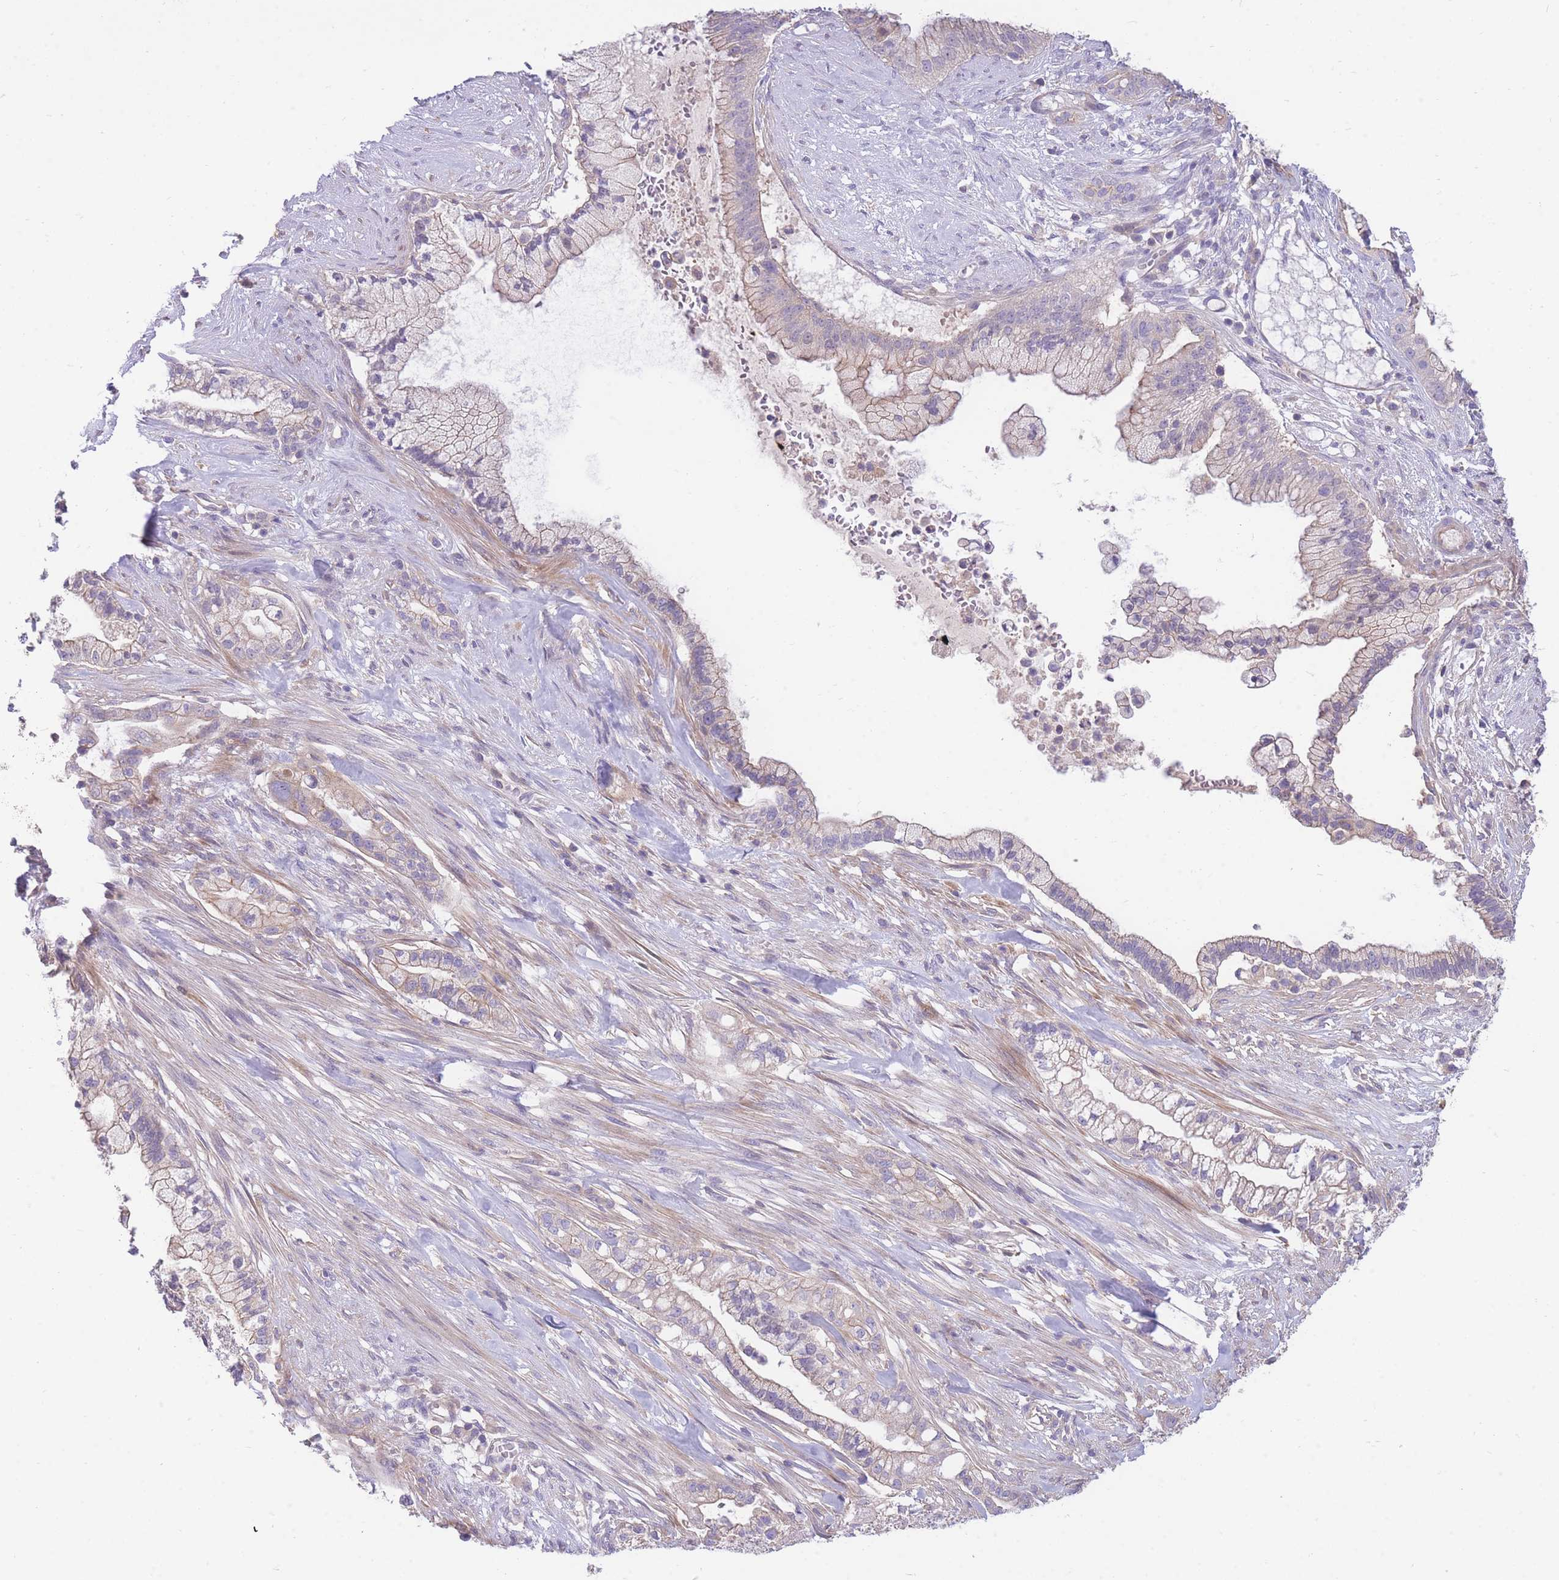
{"staining": {"intensity": "weak", "quantity": "25%-75%", "location": "cytoplasmic/membranous"}, "tissue": "pancreatic cancer", "cell_type": "Tumor cells", "image_type": "cancer", "snomed": [{"axis": "morphology", "description": "Adenocarcinoma, NOS"}, {"axis": "topography", "description": "Pancreas"}], "caption": "Weak cytoplasmic/membranous positivity for a protein is present in approximately 25%-75% of tumor cells of pancreatic cancer using IHC.", "gene": "OR5T1", "patient": {"sex": "male", "age": 44}}